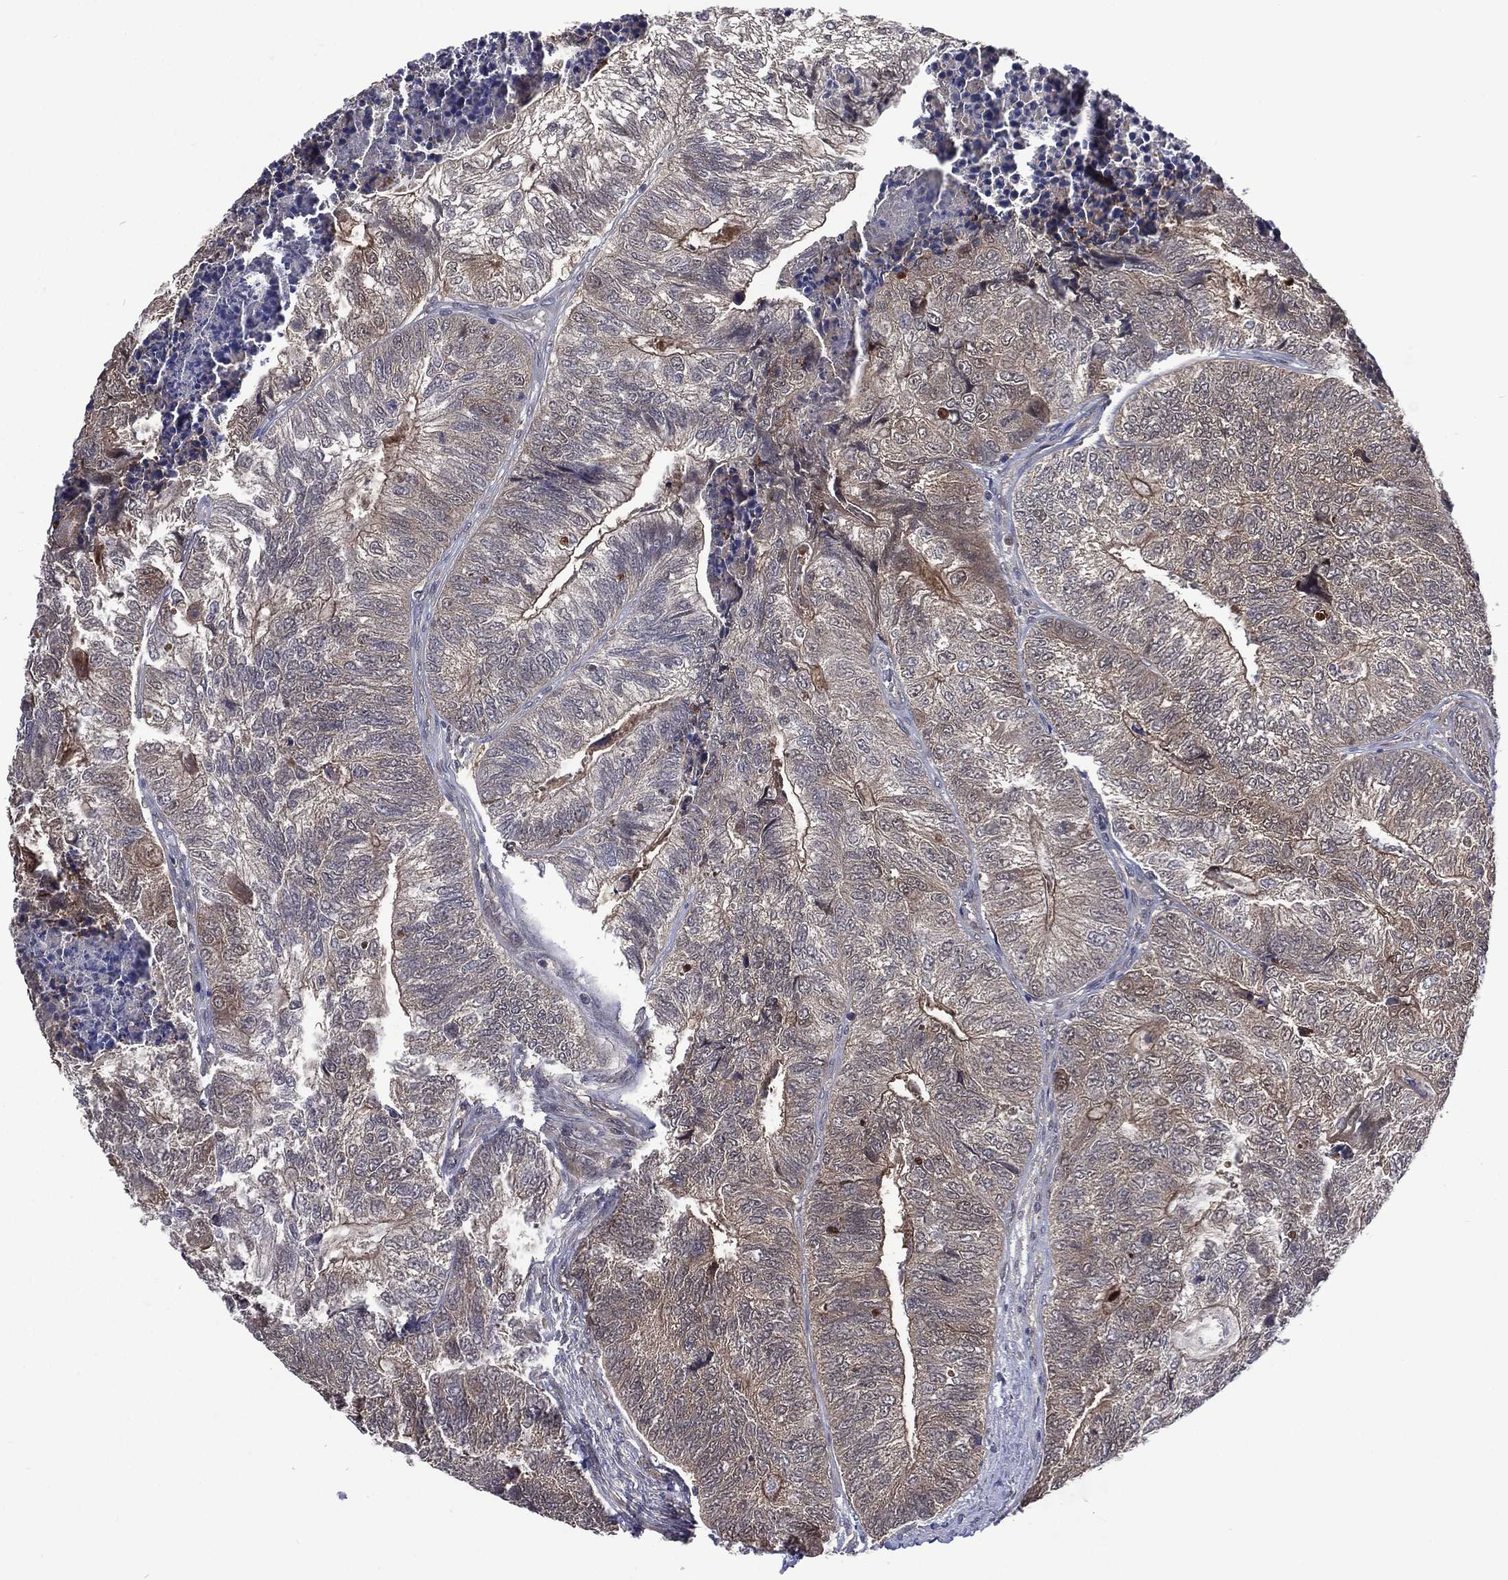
{"staining": {"intensity": "negative", "quantity": "none", "location": "none"}, "tissue": "colorectal cancer", "cell_type": "Tumor cells", "image_type": "cancer", "snomed": [{"axis": "morphology", "description": "Adenocarcinoma, NOS"}, {"axis": "topography", "description": "Colon"}], "caption": "The photomicrograph shows no significant expression in tumor cells of colorectal adenocarcinoma.", "gene": "MTAP", "patient": {"sex": "female", "age": 67}}